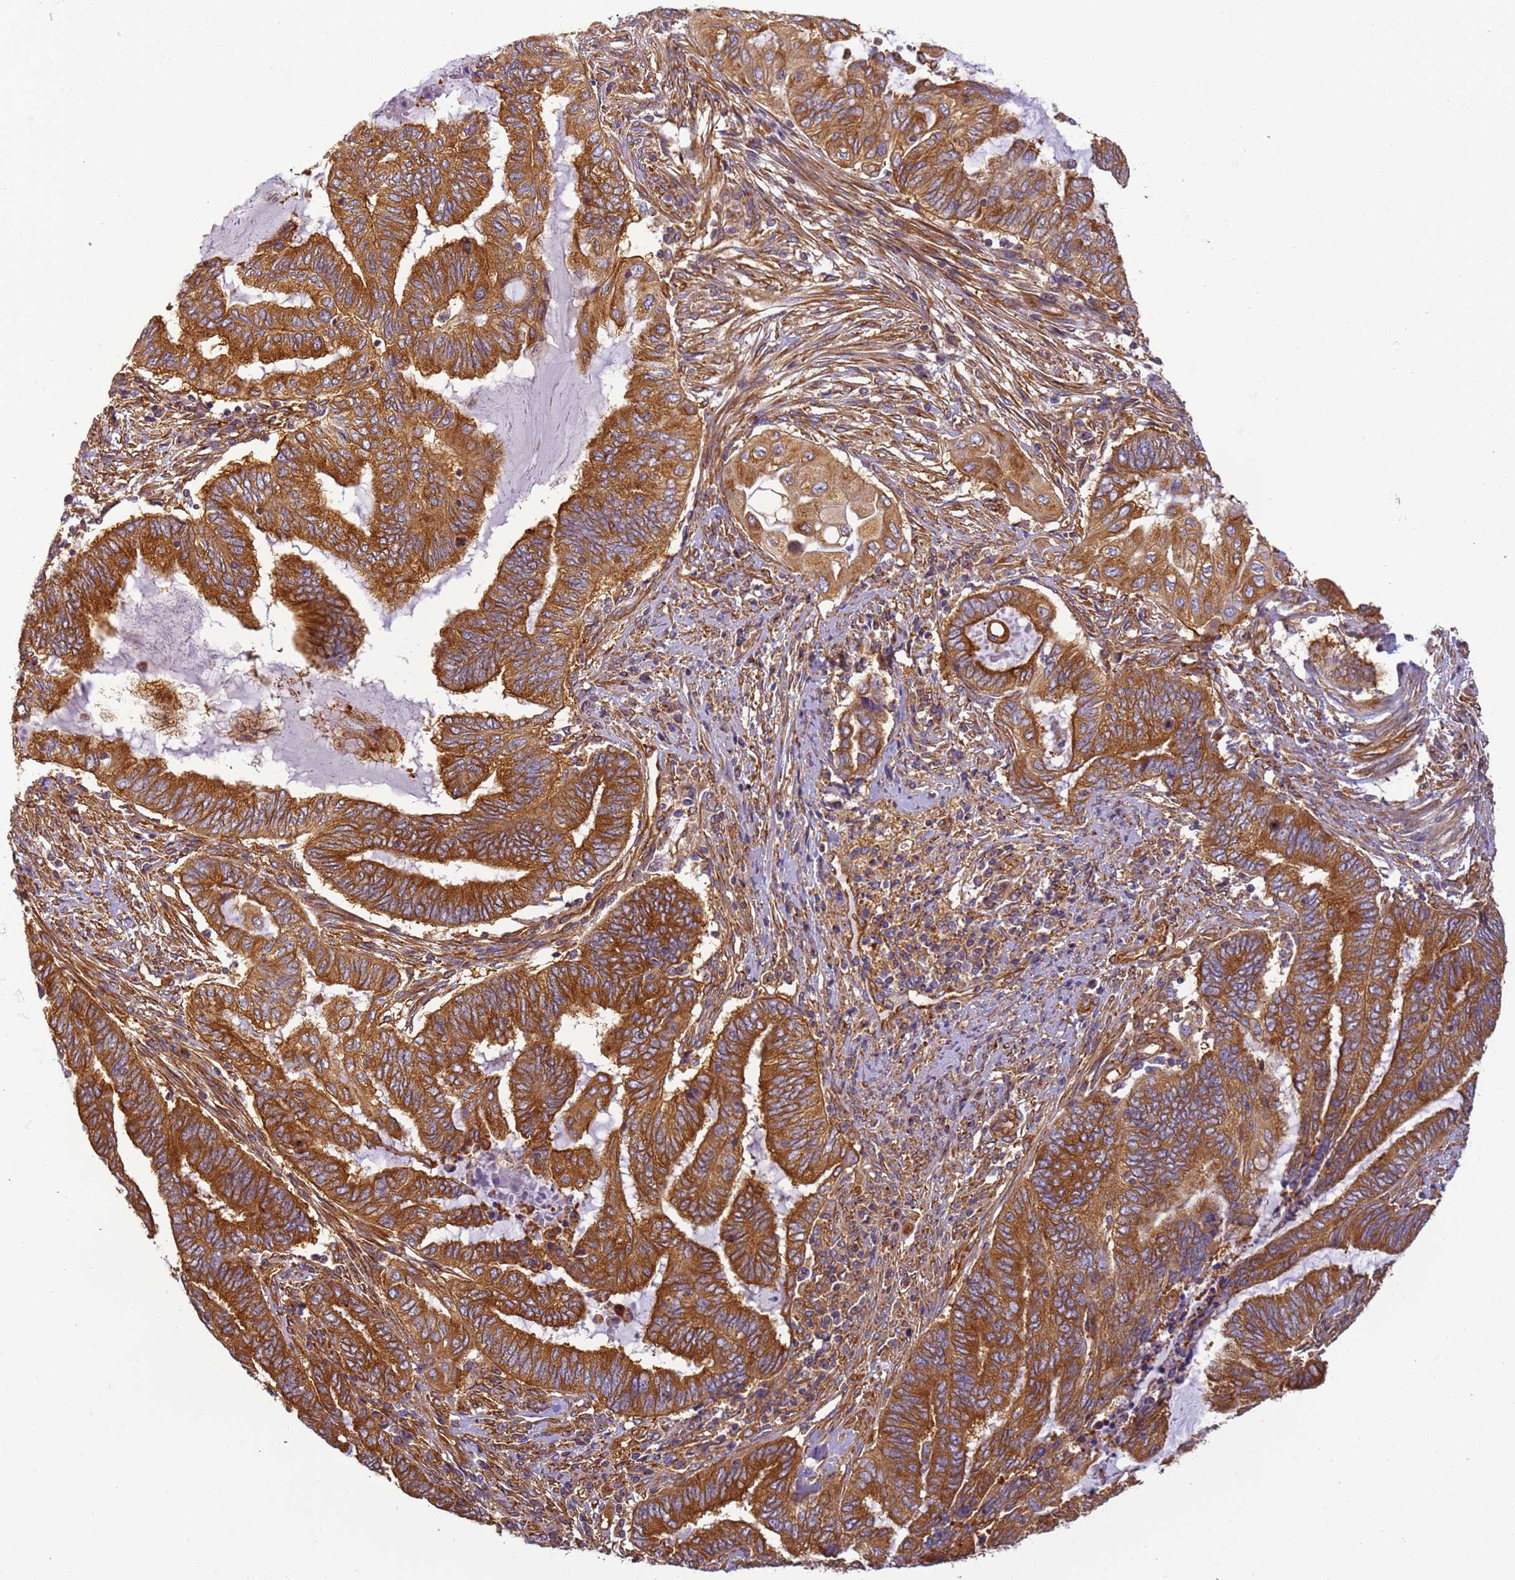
{"staining": {"intensity": "strong", "quantity": ">75%", "location": "cytoplasmic/membranous"}, "tissue": "endometrial cancer", "cell_type": "Tumor cells", "image_type": "cancer", "snomed": [{"axis": "morphology", "description": "Adenocarcinoma, NOS"}, {"axis": "topography", "description": "Uterus"}, {"axis": "topography", "description": "Endometrium"}], "caption": "Immunohistochemical staining of human endometrial adenocarcinoma demonstrates high levels of strong cytoplasmic/membranous staining in approximately >75% of tumor cells.", "gene": "DYNC1I2", "patient": {"sex": "female", "age": 70}}